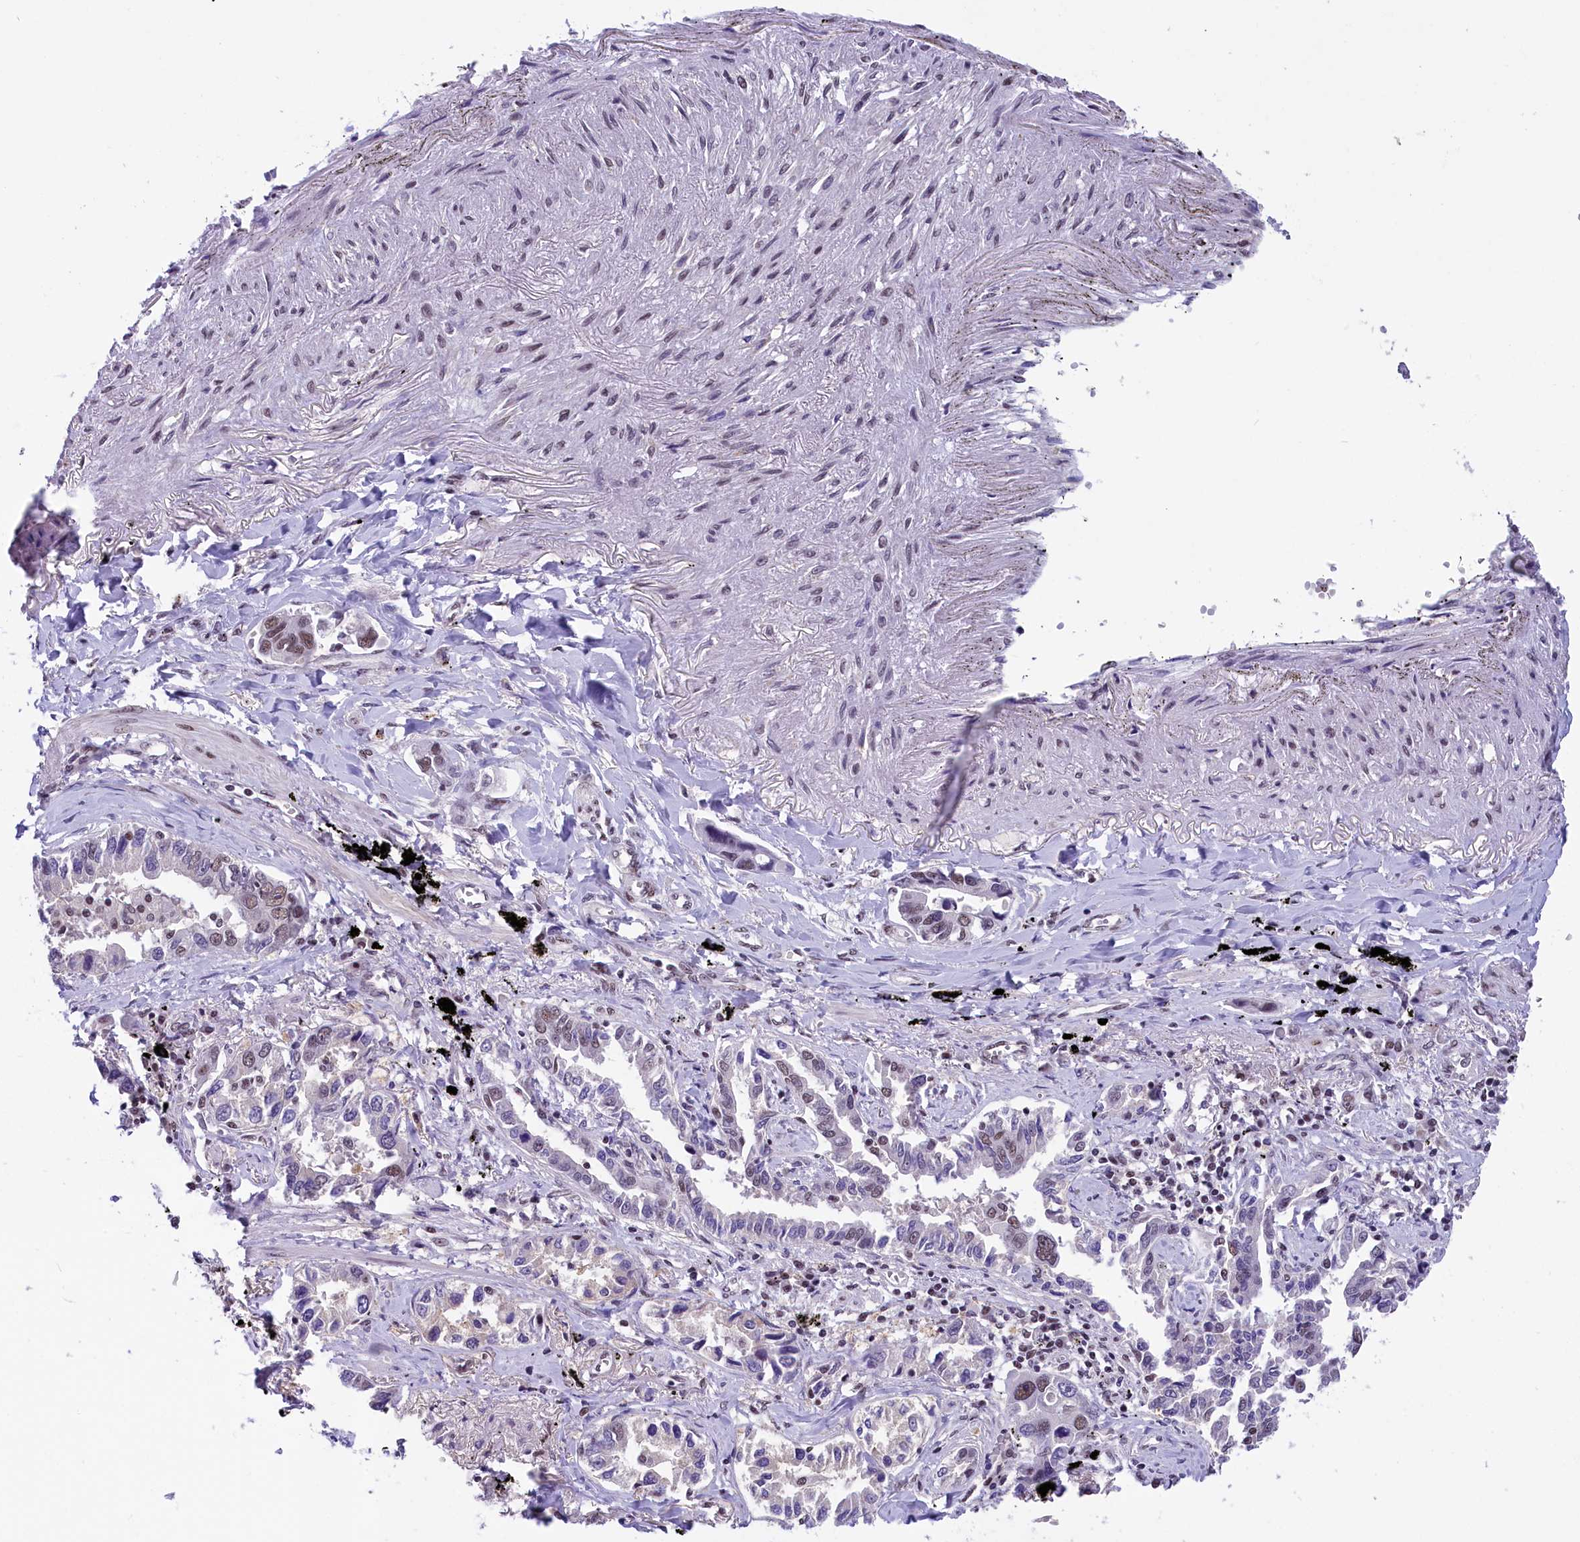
{"staining": {"intensity": "weak", "quantity": "25%-75%", "location": "nuclear"}, "tissue": "lung cancer", "cell_type": "Tumor cells", "image_type": "cancer", "snomed": [{"axis": "morphology", "description": "Adenocarcinoma, NOS"}, {"axis": "topography", "description": "Lung"}], "caption": "This image exhibits immunohistochemistry (IHC) staining of lung adenocarcinoma, with low weak nuclear positivity in approximately 25%-75% of tumor cells.", "gene": "ZC3H4", "patient": {"sex": "male", "age": 67}}